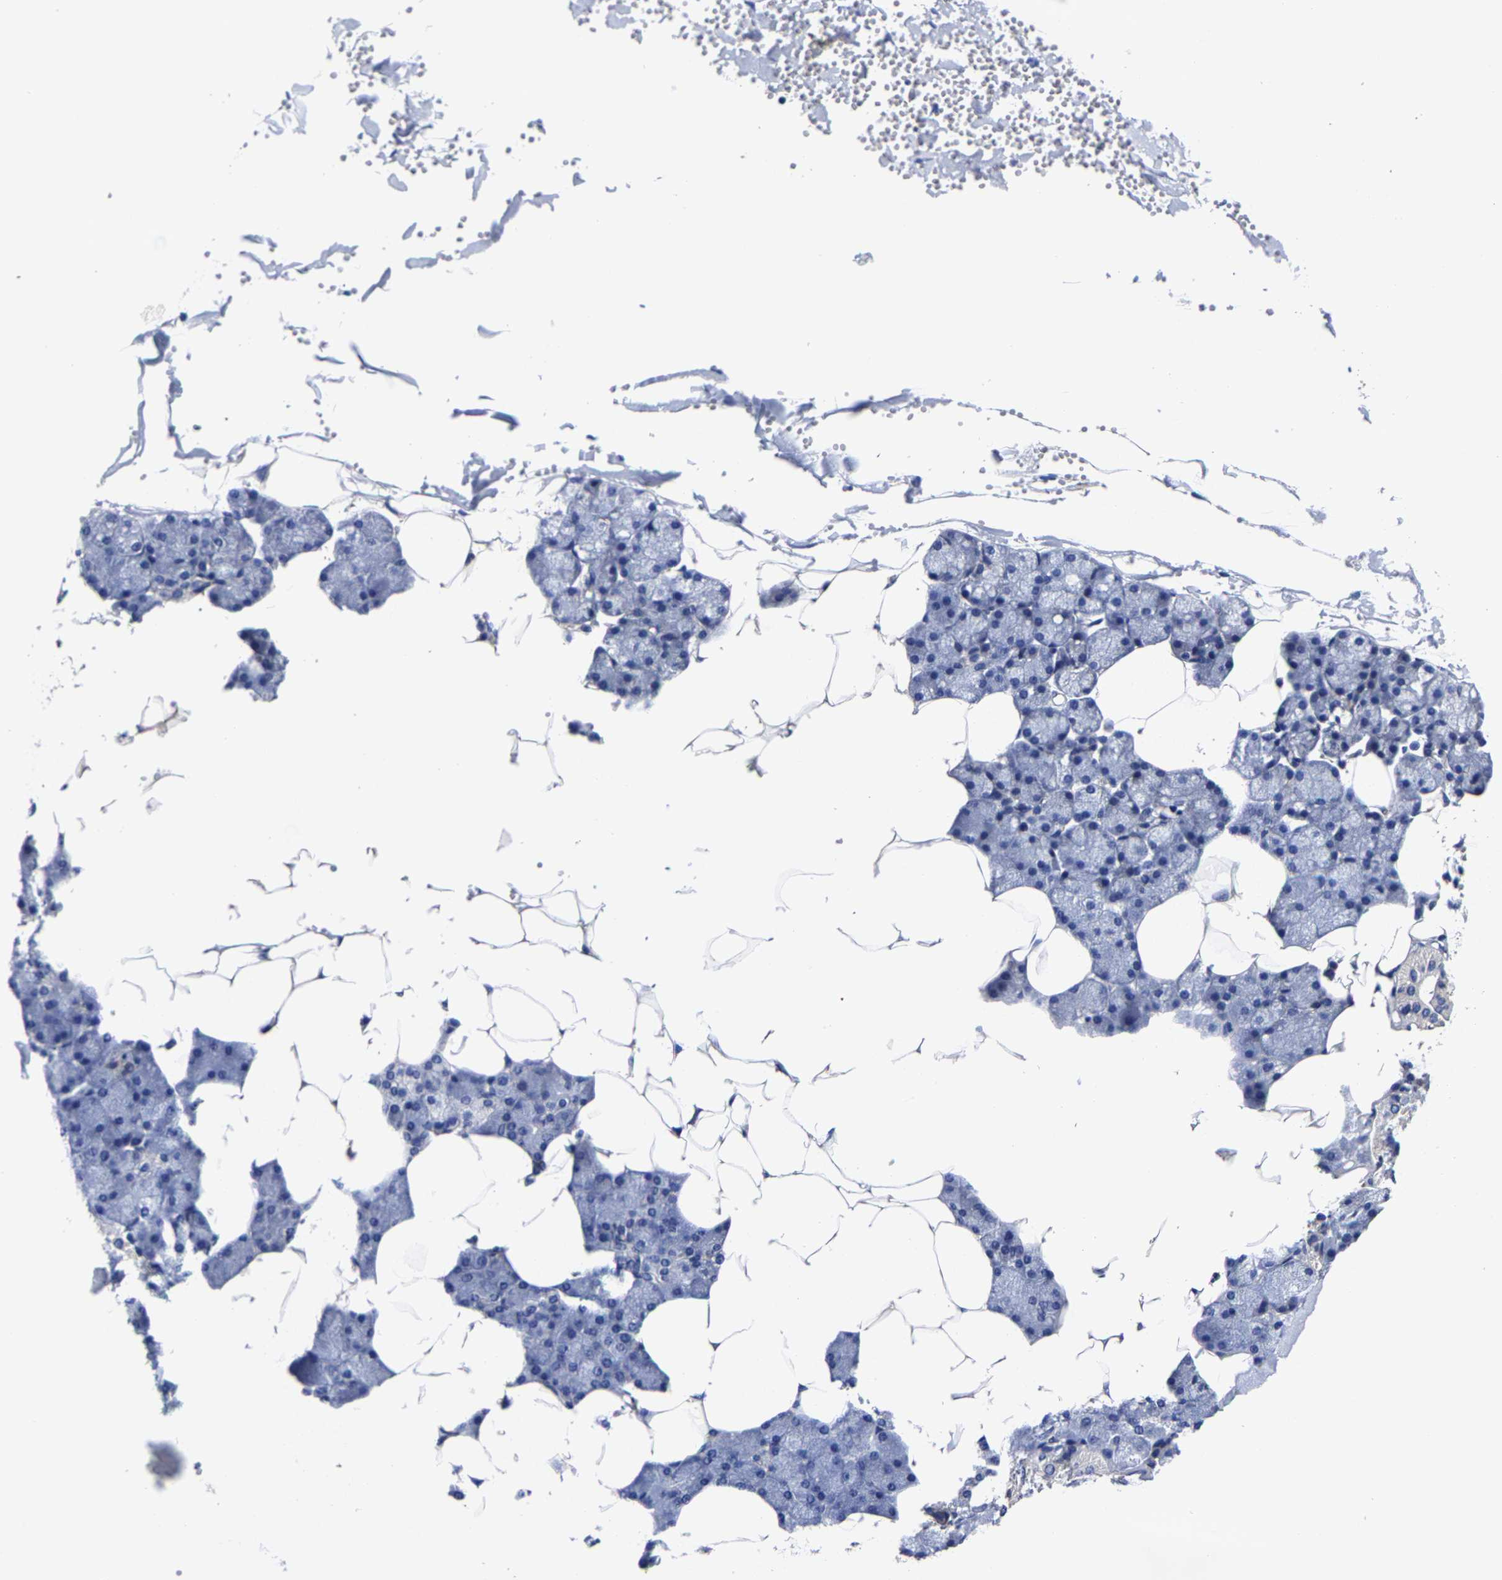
{"staining": {"intensity": "negative", "quantity": "none", "location": "none"}, "tissue": "salivary gland", "cell_type": "Glandular cells", "image_type": "normal", "snomed": [{"axis": "morphology", "description": "Normal tissue, NOS"}, {"axis": "topography", "description": "Salivary gland"}], "caption": "A histopathology image of salivary gland stained for a protein demonstrates no brown staining in glandular cells.", "gene": "AASS", "patient": {"sex": "male", "age": 62}}